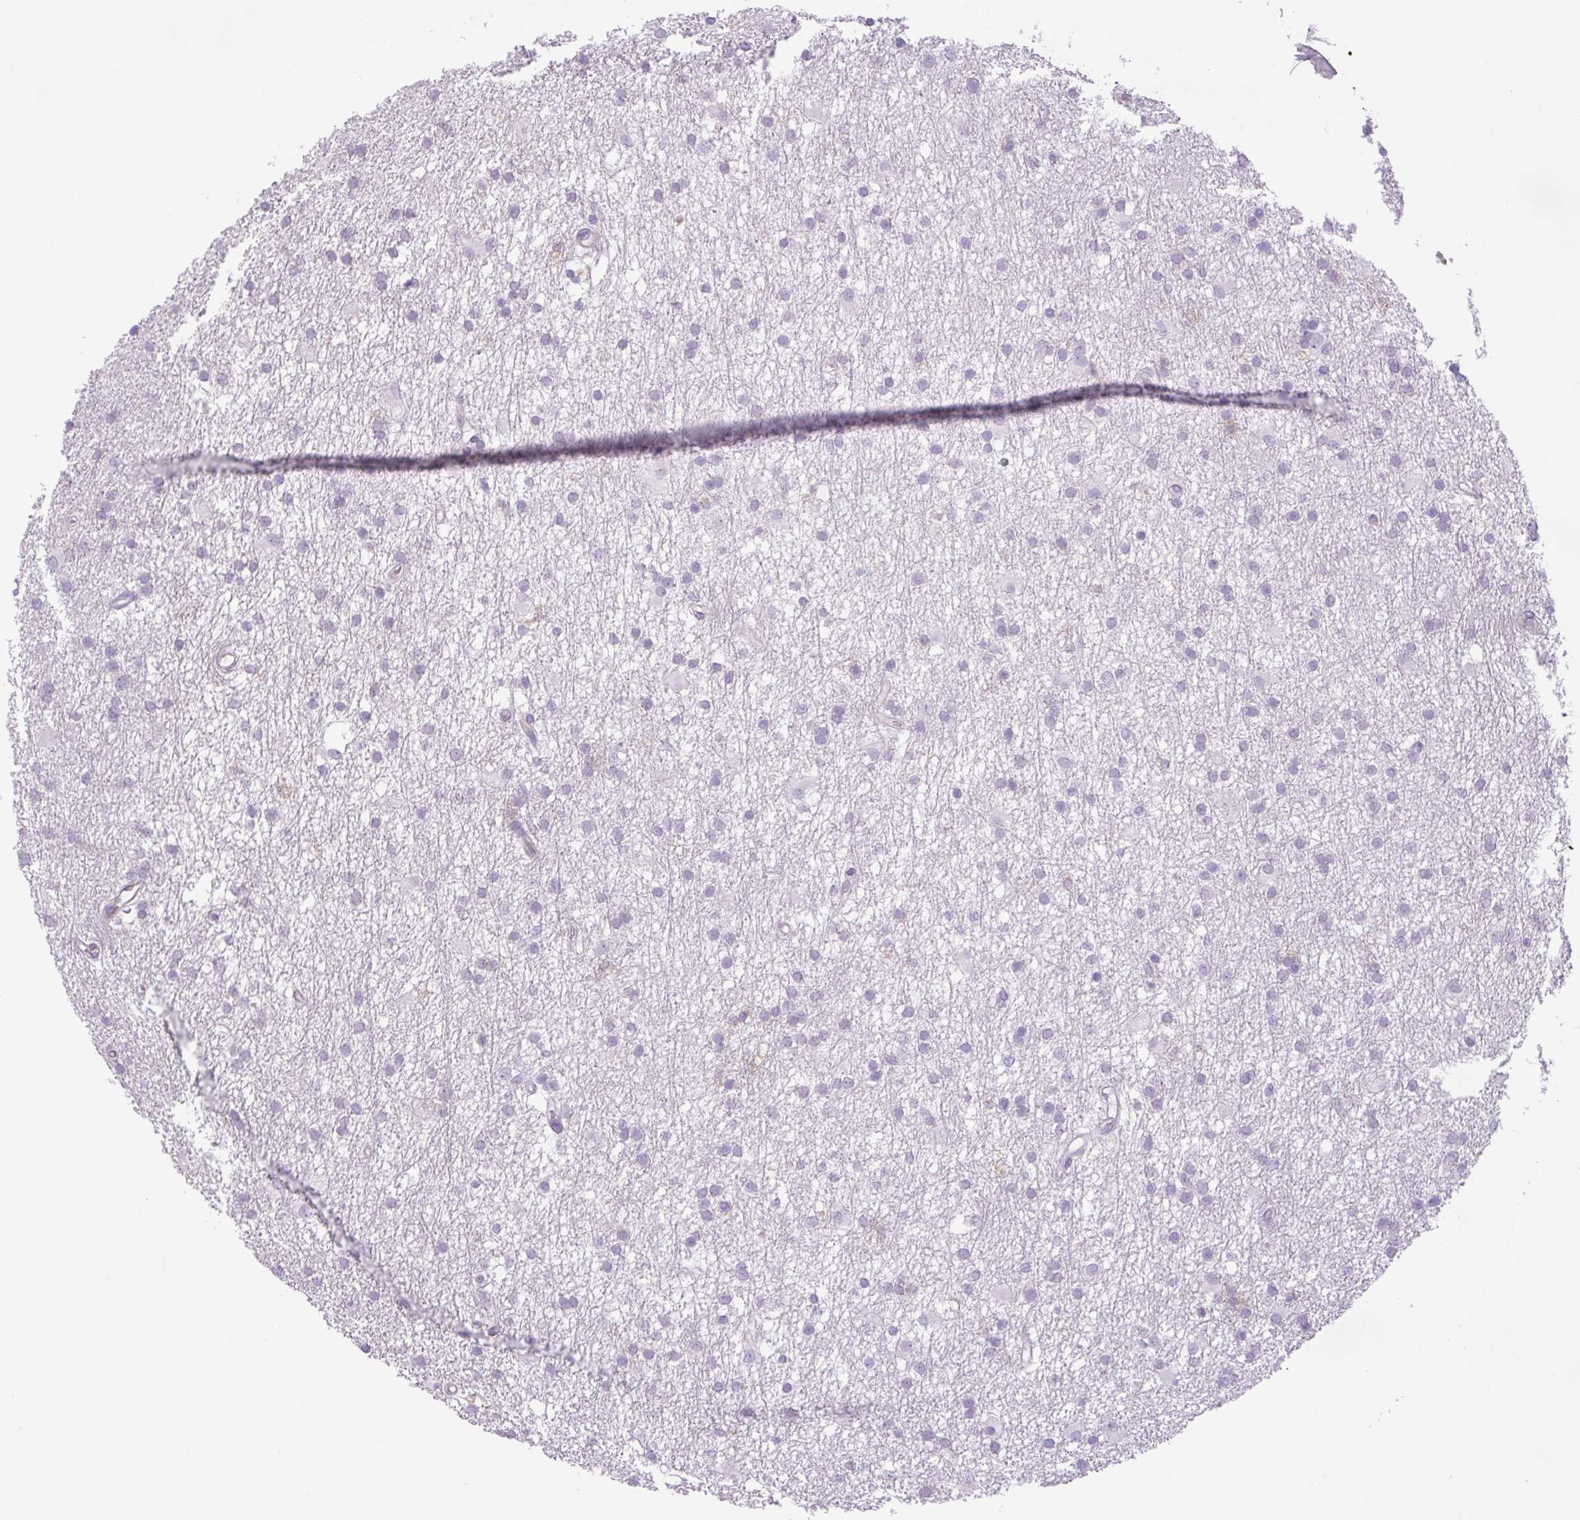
{"staining": {"intensity": "negative", "quantity": "none", "location": "none"}, "tissue": "glioma", "cell_type": "Tumor cells", "image_type": "cancer", "snomed": [{"axis": "morphology", "description": "Glioma, malignant, High grade"}, {"axis": "topography", "description": "Brain"}], "caption": "Immunohistochemistry (IHC) image of malignant high-grade glioma stained for a protein (brown), which shows no expression in tumor cells.", "gene": "MINK1", "patient": {"sex": "male", "age": 77}}